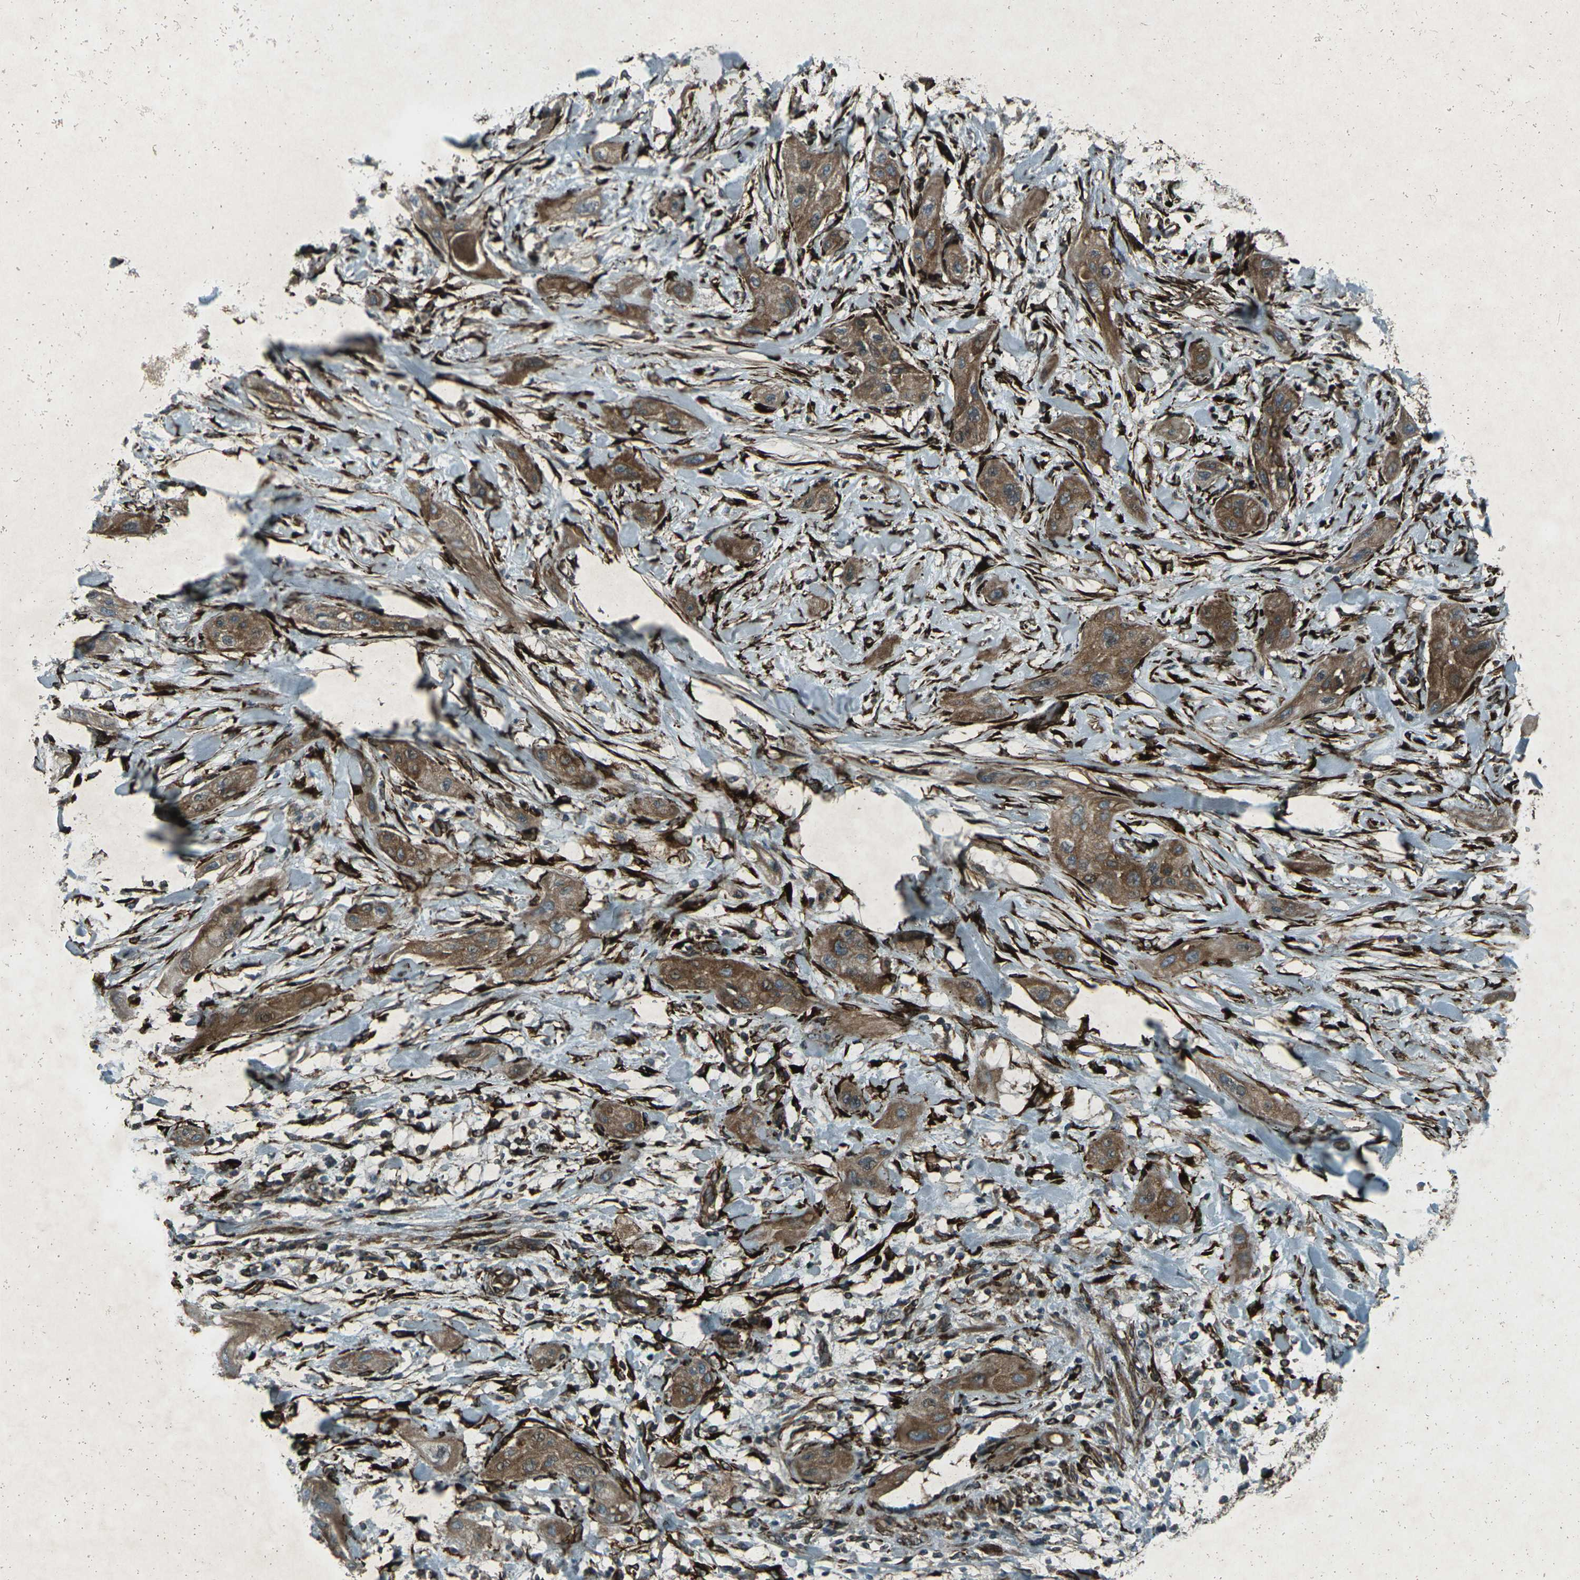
{"staining": {"intensity": "moderate", "quantity": ">75%", "location": "cytoplasmic/membranous"}, "tissue": "lung cancer", "cell_type": "Tumor cells", "image_type": "cancer", "snomed": [{"axis": "morphology", "description": "Squamous cell carcinoma, NOS"}, {"axis": "topography", "description": "Lung"}], "caption": "Immunohistochemical staining of squamous cell carcinoma (lung) exhibits medium levels of moderate cytoplasmic/membranous expression in about >75% of tumor cells. (DAB IHC with brightfield microscopy, high magnification).", "gene": "LSMEM1", "patient": {"sex": "female", "age": 47}}